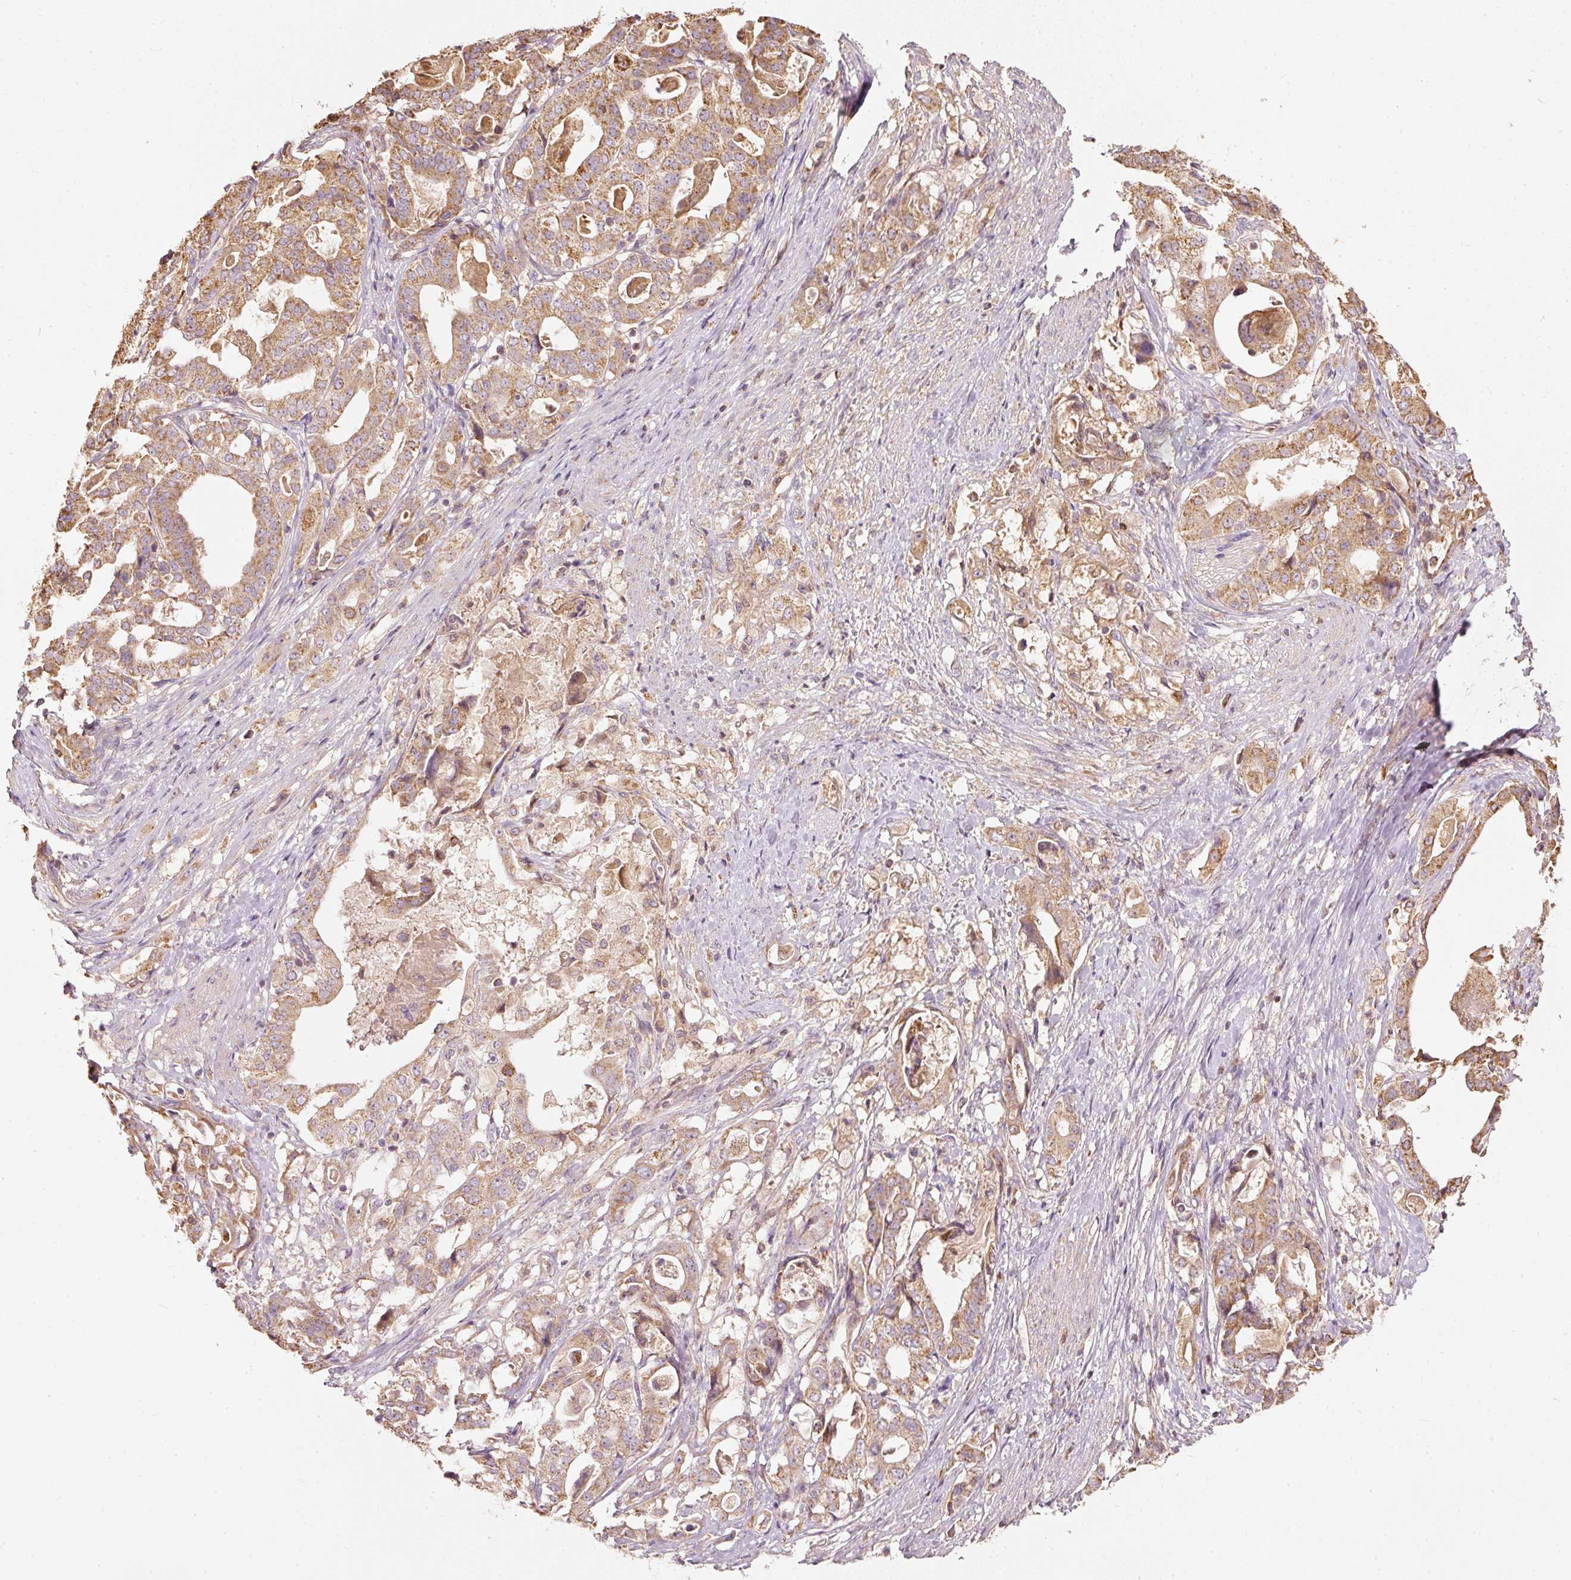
{"staining": {"intensity": "moderate", "quantity": ">75%", "location": "cytoplasmic/membranous"}, "tissue": "stomach cancer", "cell_type": "Tumor cells", "image_type": "cancer", "snomed": [{"axis": "morphology", "description": "Adenocarcinoma, NOS"}, {"axis": "topography", "description": "Stomach"}], "caption": "This micrograph displays IHC staining of human stomach cancer, with medium moderate cytoplasmic/membranous expression in about >75% of tumor cells.", "gene": "PSENEN", "patient": {"sex": "male", "age": 48}}